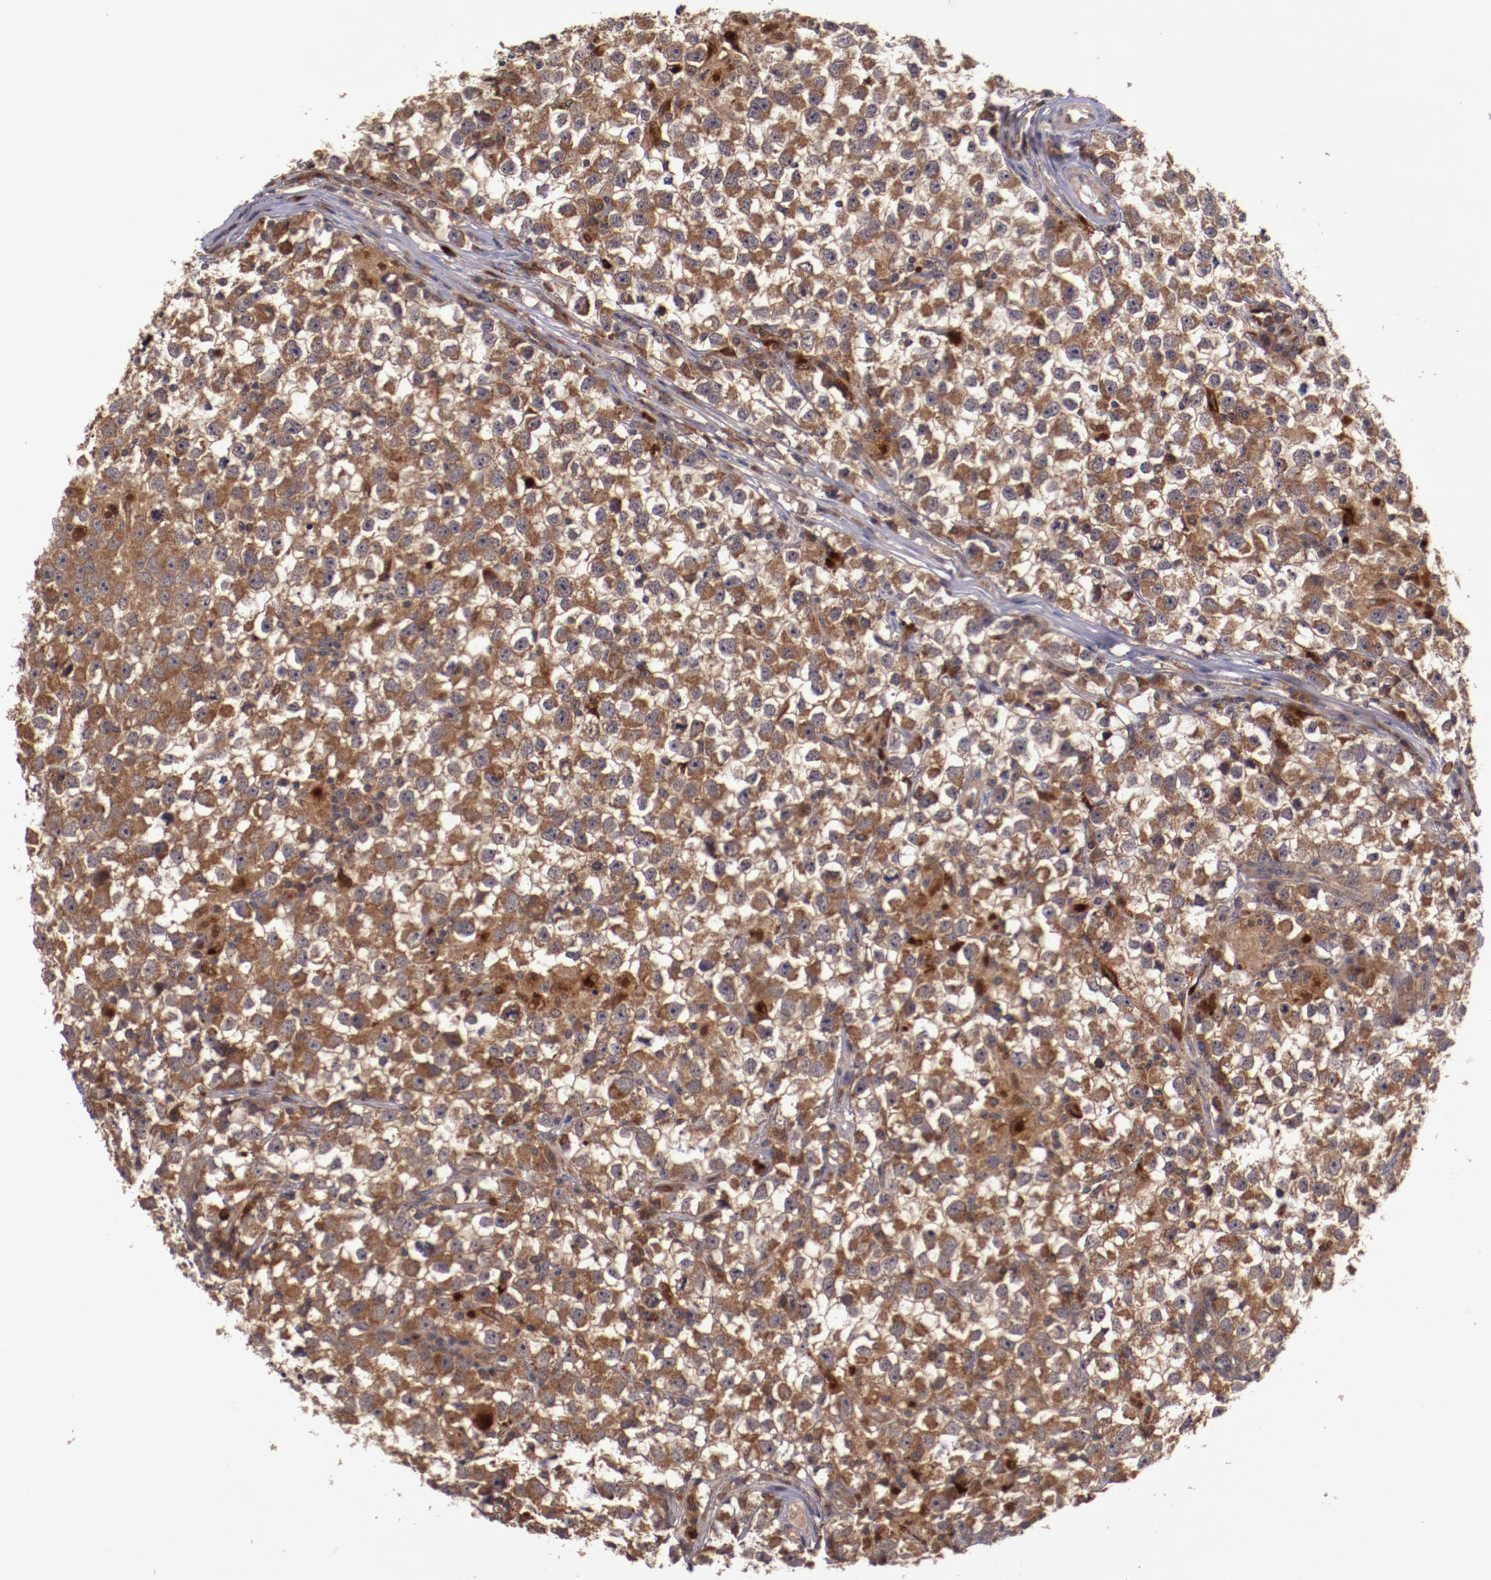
{"staining": {"intensity": "moderate", "quantity": ">75%", "location": "cytoplasmic/membranous"}, "tissue": "testis cancer", "cell_type": "Tumor cells", "image_type": "cancer", "snomed": [{"axis": "morphology", "description": "Seminoma, NOS"}, {"axis": "topography", "description": "Testis"}], "caption": "This image demonstrates immunohistochemistry (IHC) staining of testis cancer (seminoma), with medium moderate cytoplasmic/membranous expression in about >75% of tumor cells.", "gene": "FTSJ1", "patient": {"sex": "male", "age": 33}}